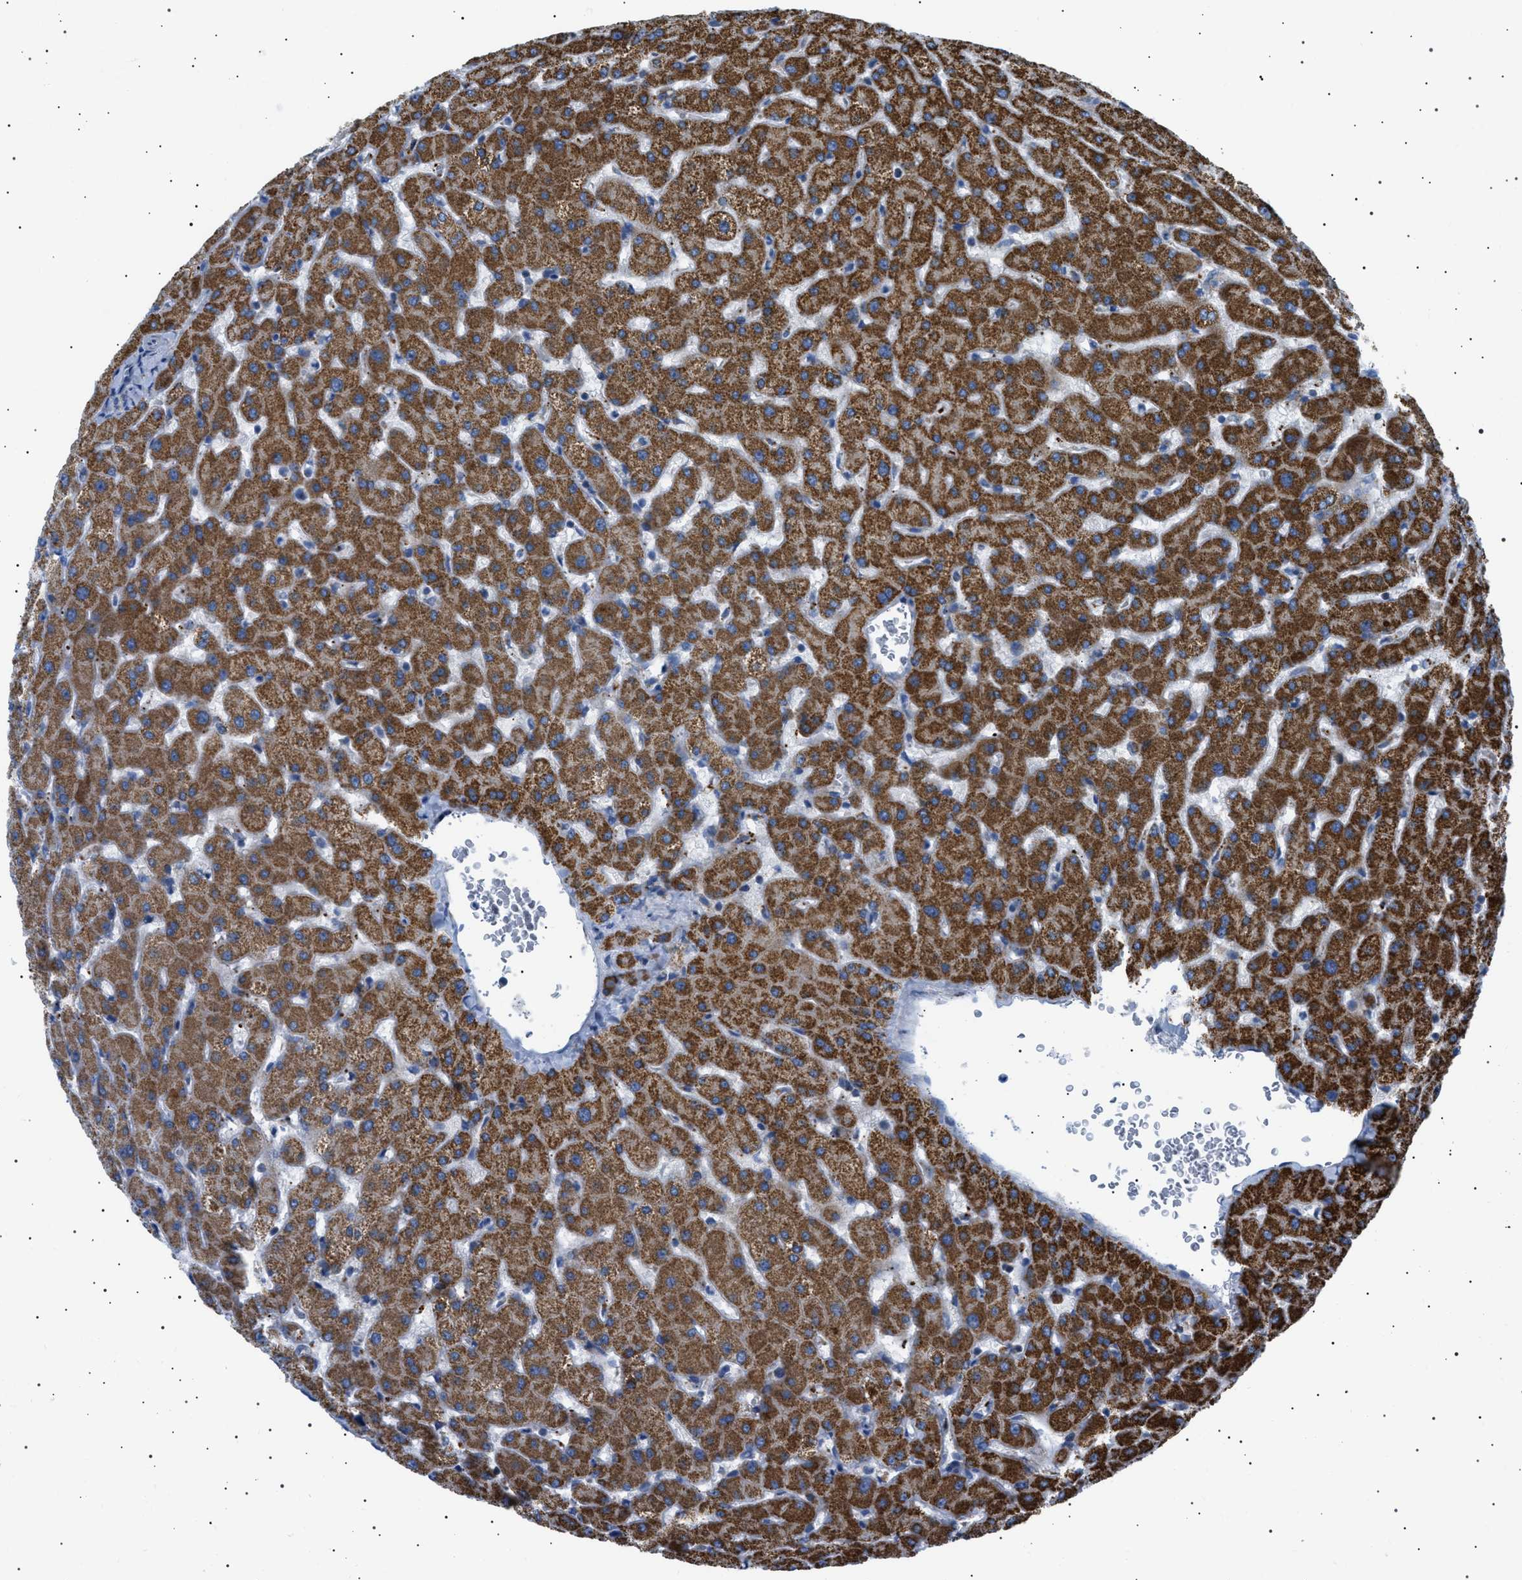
{"staining": {"intensity": "negative", "quantity": "none", "location": "none"}, "tissue": "liver", "cell_type": "Cholangiocytes", "image_type": "normal", "snomed": [{"axis": "morphology", "description": "Normal tissue, NOS"}, {"axis": "topography", "description": "Liver"}], "caption": "IHC of normal liver shows no positivity in cholangiocytes. (Stains: DAB (3,3'-diaminobenzidine) immunohistochemistry (IHC) with hematoxylin counter stain, Microscopy: brightfield microscopy at high magnification).", "gene": "UBXN8", "patient": {"sex": "female", "age": 63}}